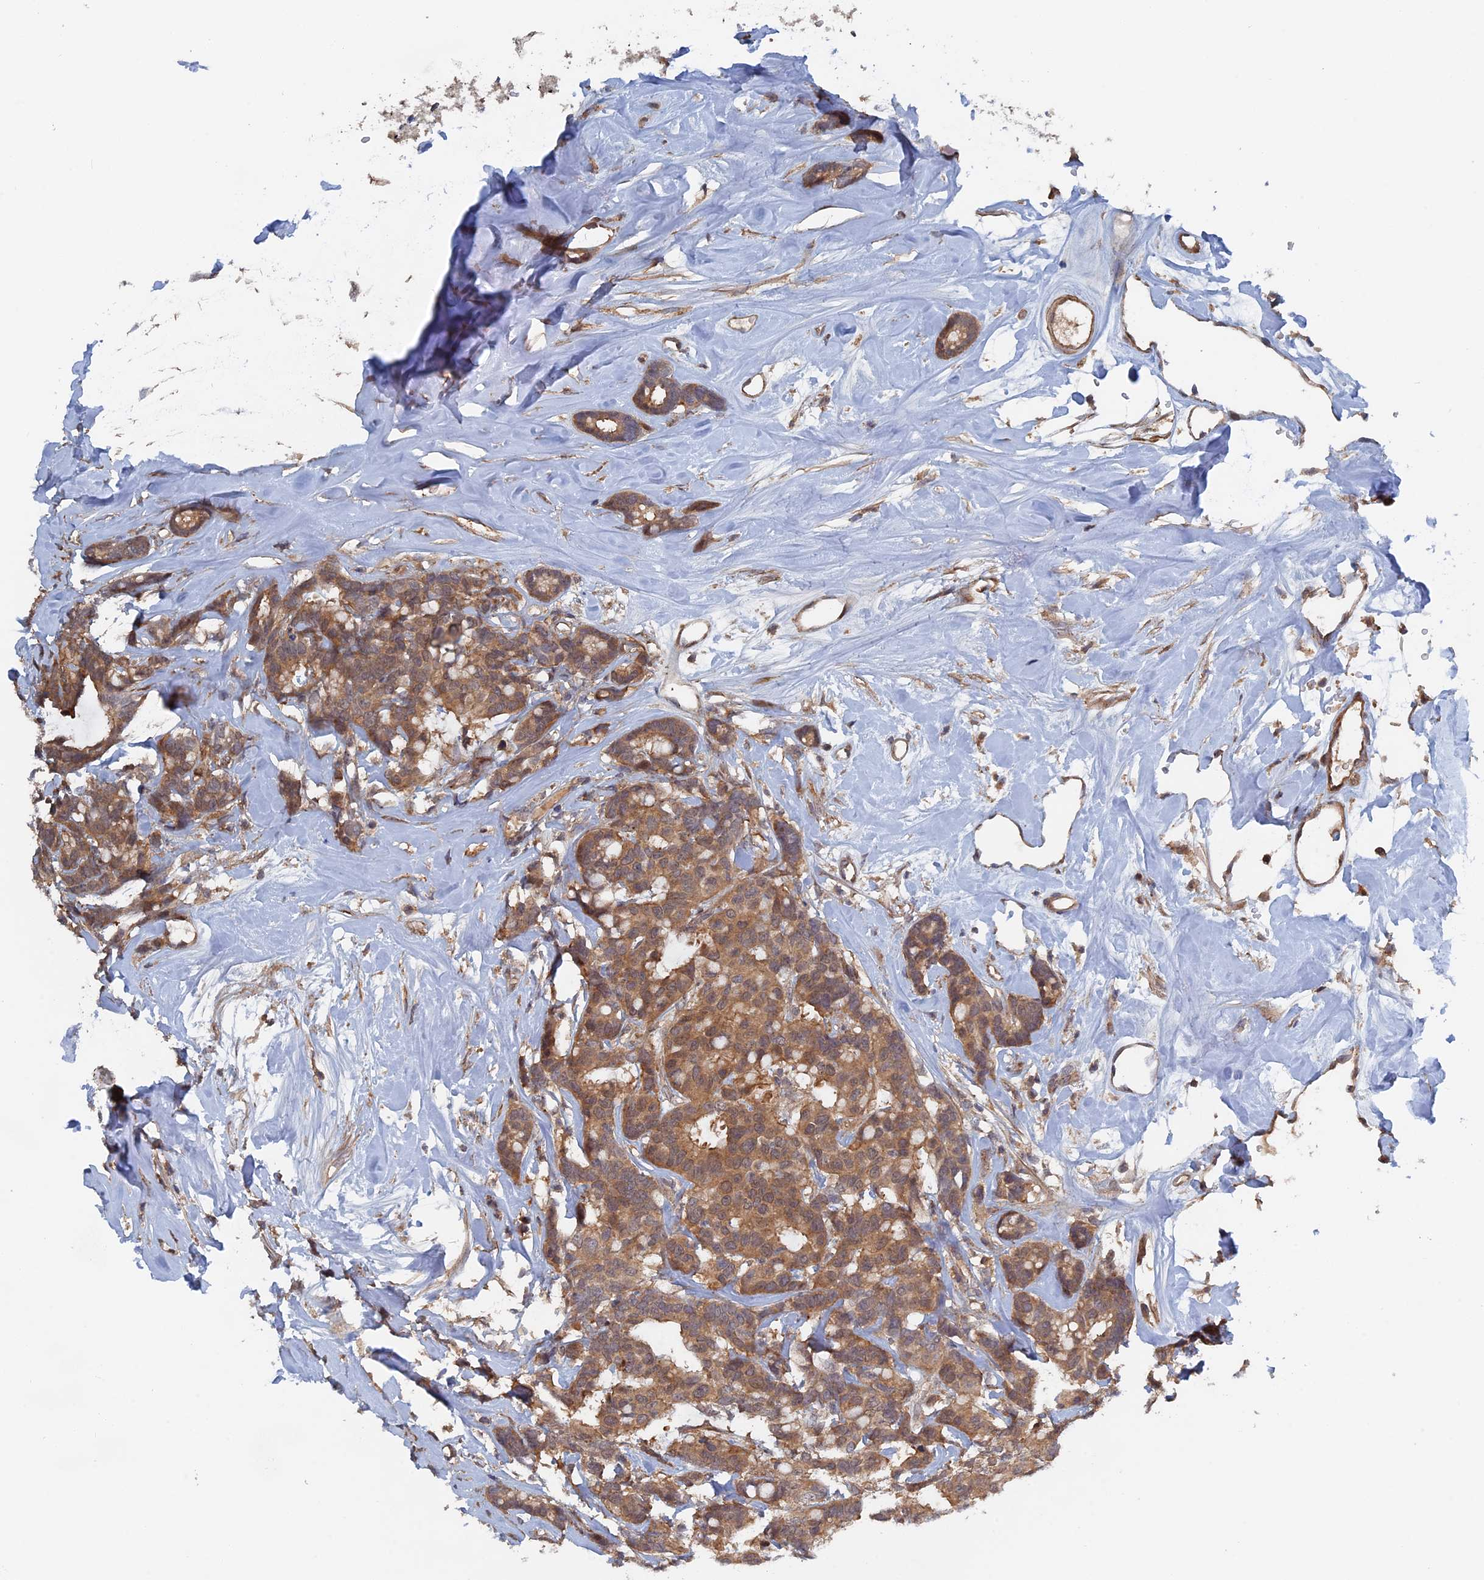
{"staining": {"intensity": "moderate", "quantity": ">75%", "location": "cytoplasmic/membranous"}, "tissue": "breast cancer", "cell_type": "Tumor cells", "image_type": "cancer", "snomed": [{"axis": "morphology", "description": "Duct carcinoma"}, {"axis": "topography", "description": "Breast"}], "caption": "Protein analysis of breast cancer (invasive ductal carcinoma) tissue reveals moderate cytoplasmic/membranous expression in approximately >75% of tumor cells.", "gene": "ELOVL6", "patient": {"sex": "female", "age": 87}}